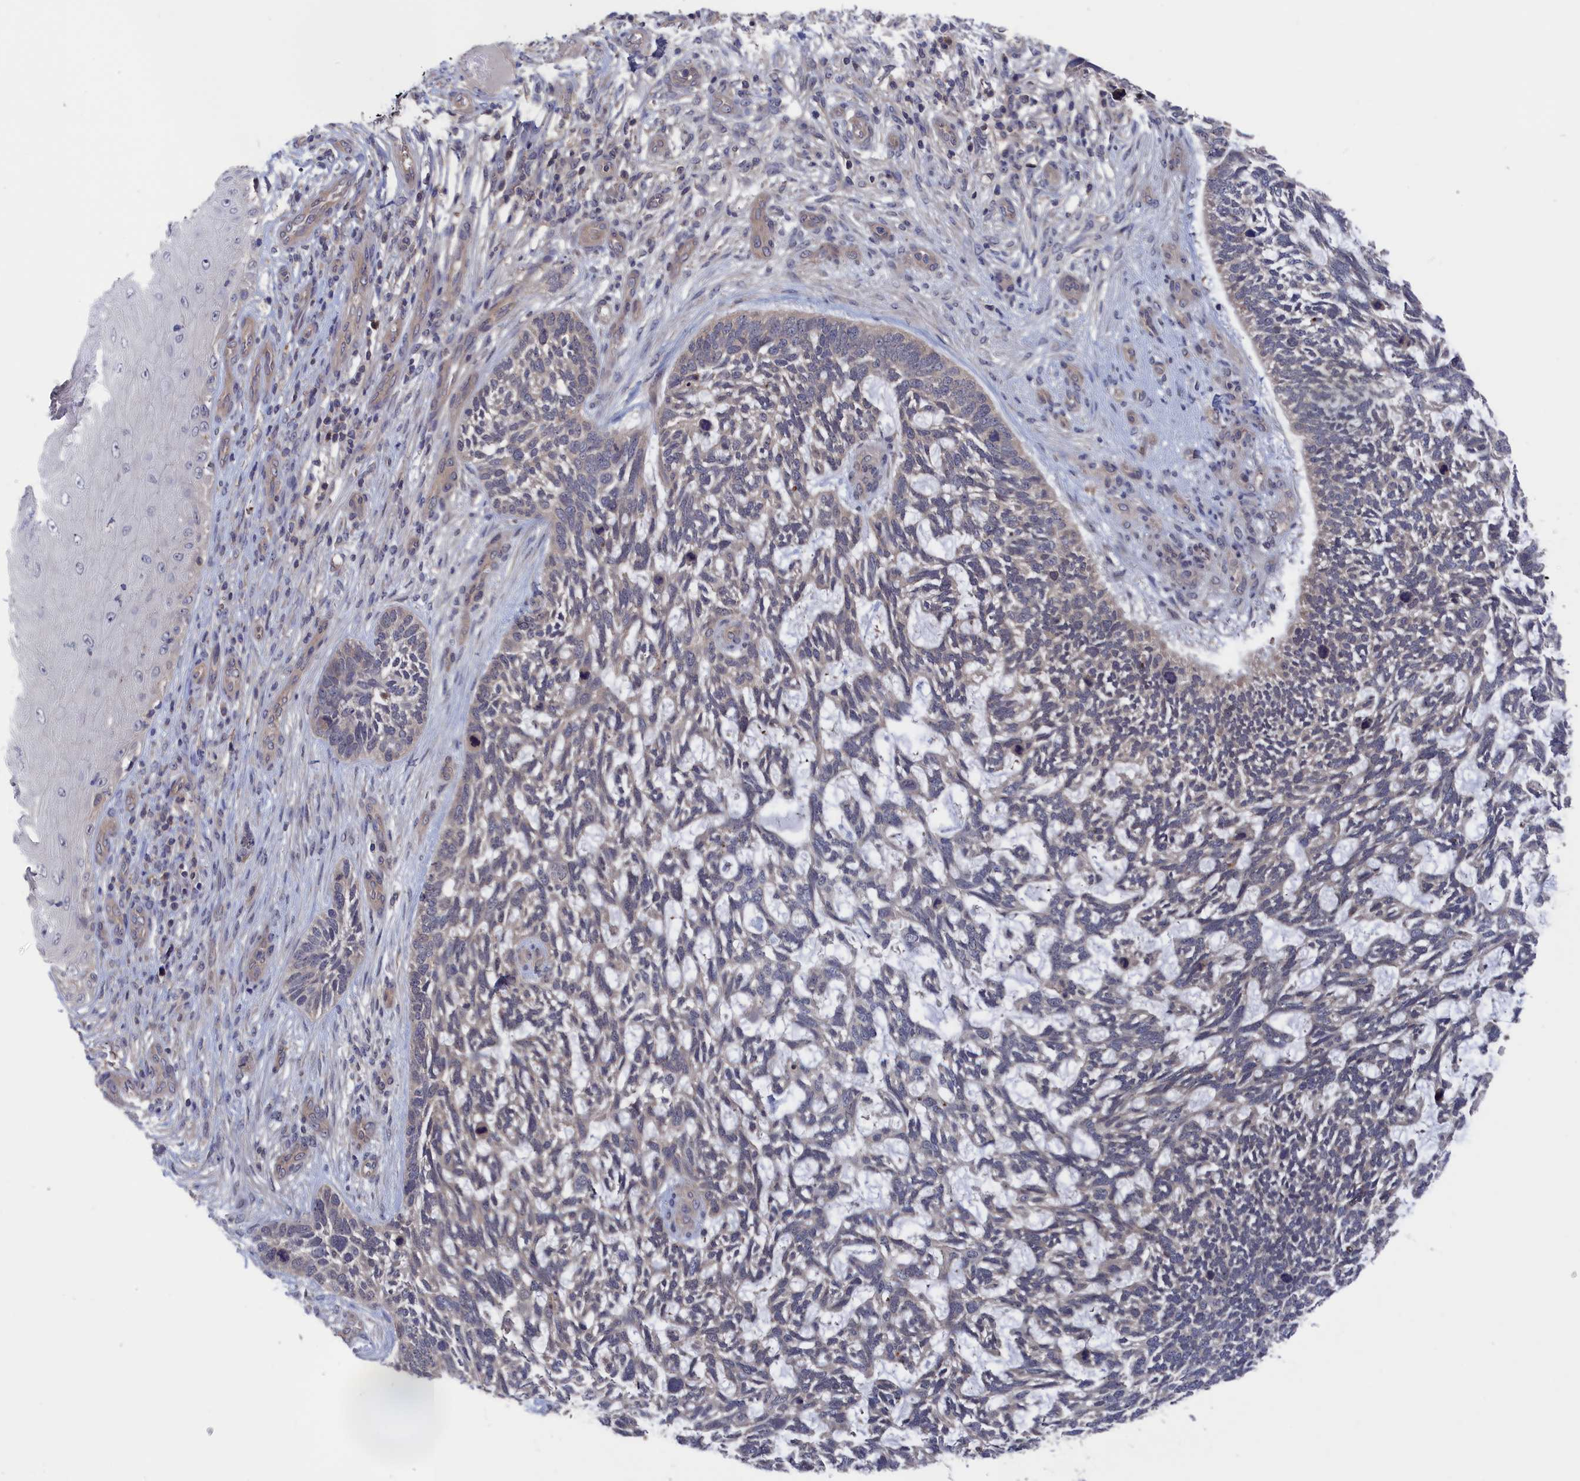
{"staining": {"intensity": "negative", "quantity": "none", "location": "none"}, "tissue": "skin cancer", "cell_type": "Tumor cells", "image_type": "cancer", "snomed": [{"axis": "morphology", "description": "Basal cell carcinoma"}, {"axis": "topography", "description": "Skin"}], "caption": "IHC micrograph of skin cancer stained for a protein (brown), which exhibits no expression in tumor cells.", "gene": "NUTF2", "patient": {"sex": "male", "age": 88}}